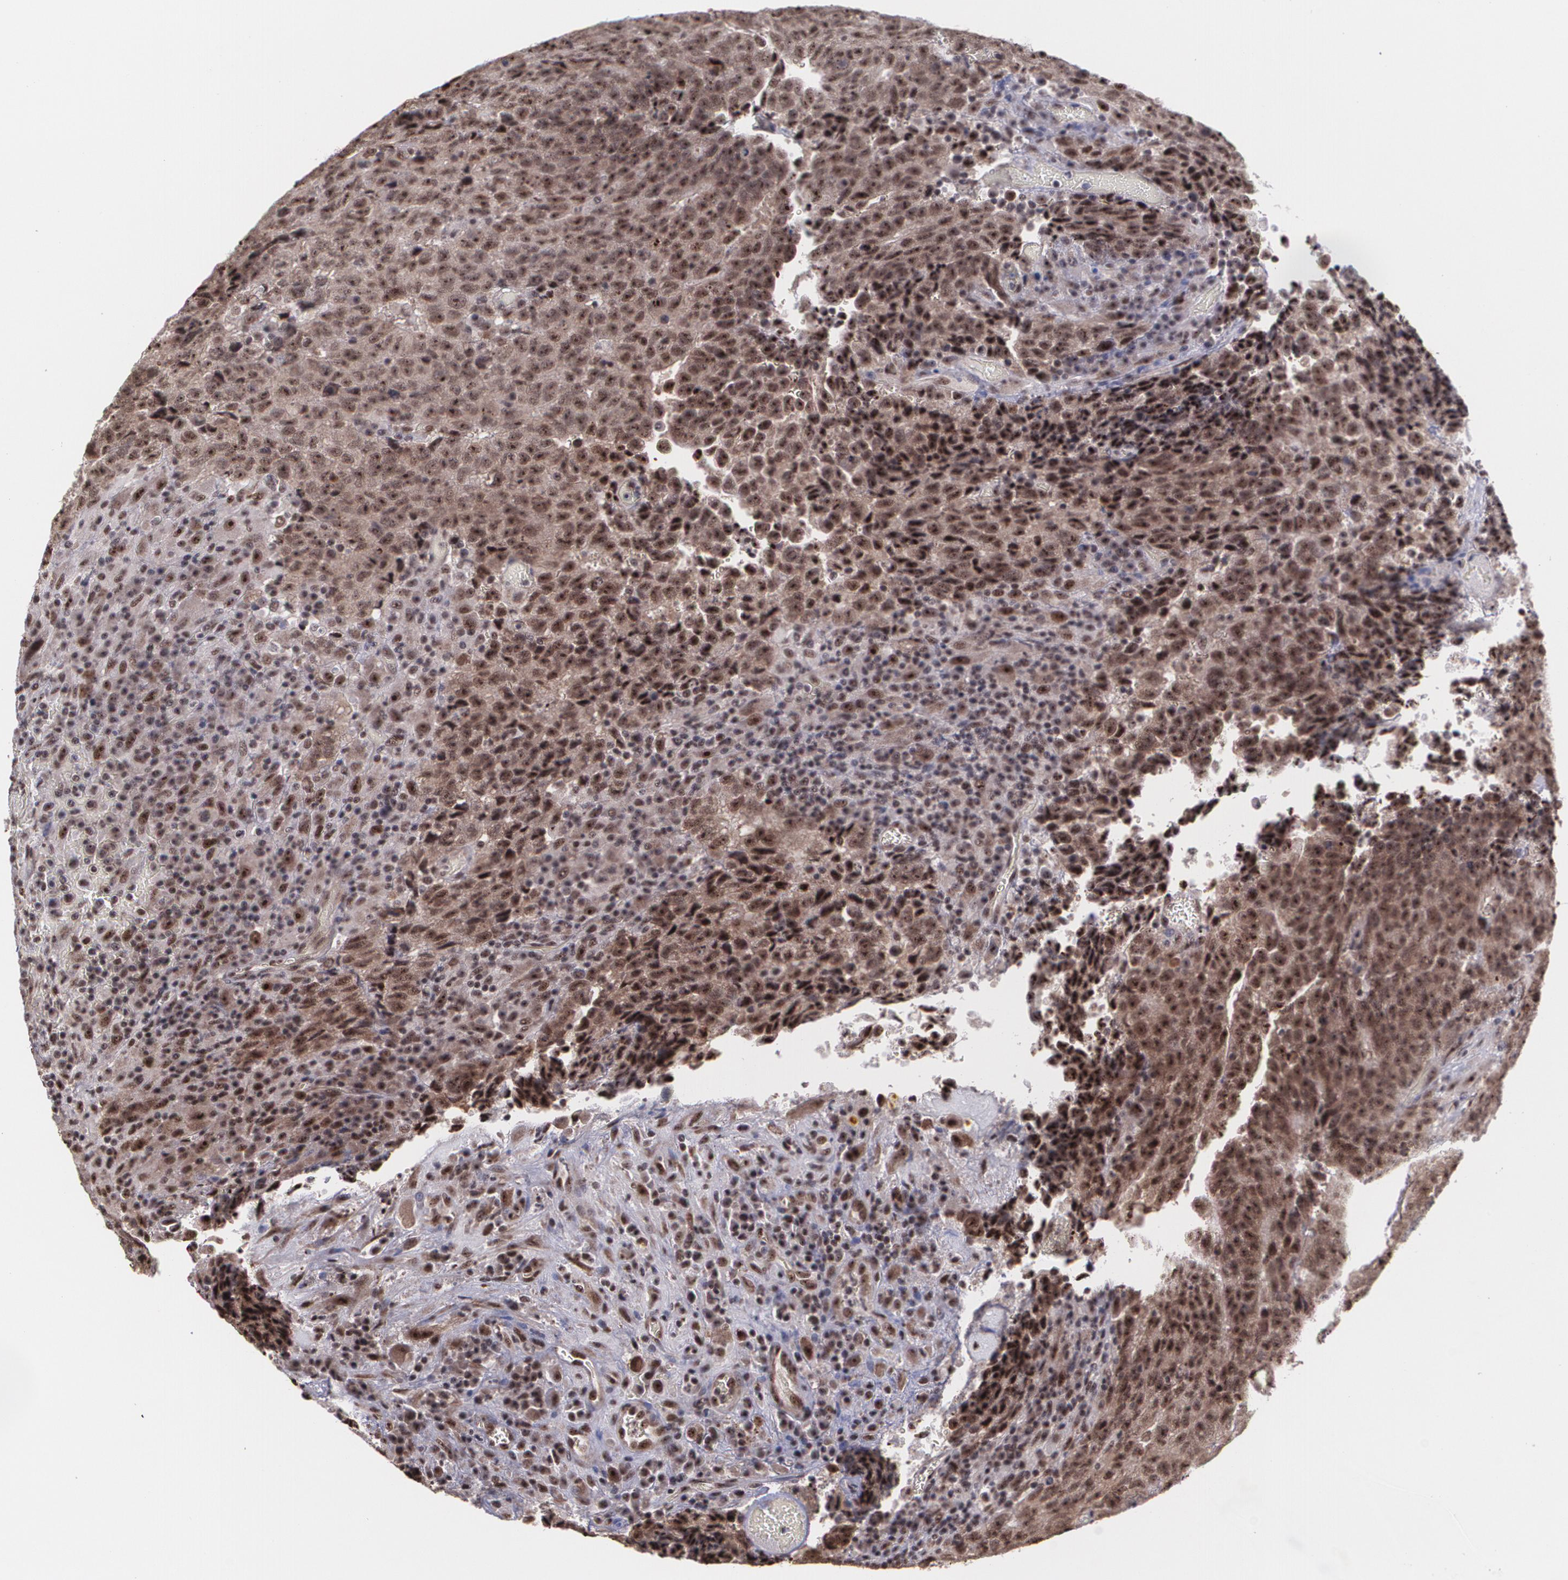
{"staining": {"intensity": "strong", "quantity": ">75%", "location": "cytoplasmic/membranous,nuclear"}, "tissue": "testis cancer", "cell_type": "Tumor cells", "image_type": "cancer", "snomed": [{"axis": "morphology", "description": "Necrosis, NOS"}, {"axis": "morphology", "description": "Carcinoma, Embryonal, NOS"}, {"axis": "topography", "description": "Testis"}], "caption": "Protein staining reveals strong cytoplasmic/membranous and nuclear expression in approximately >75% of tumor cells in embryonal carcinoma (testis).", "gene": "C6orf15", "patient": {"sex": "male", "age": 19}}